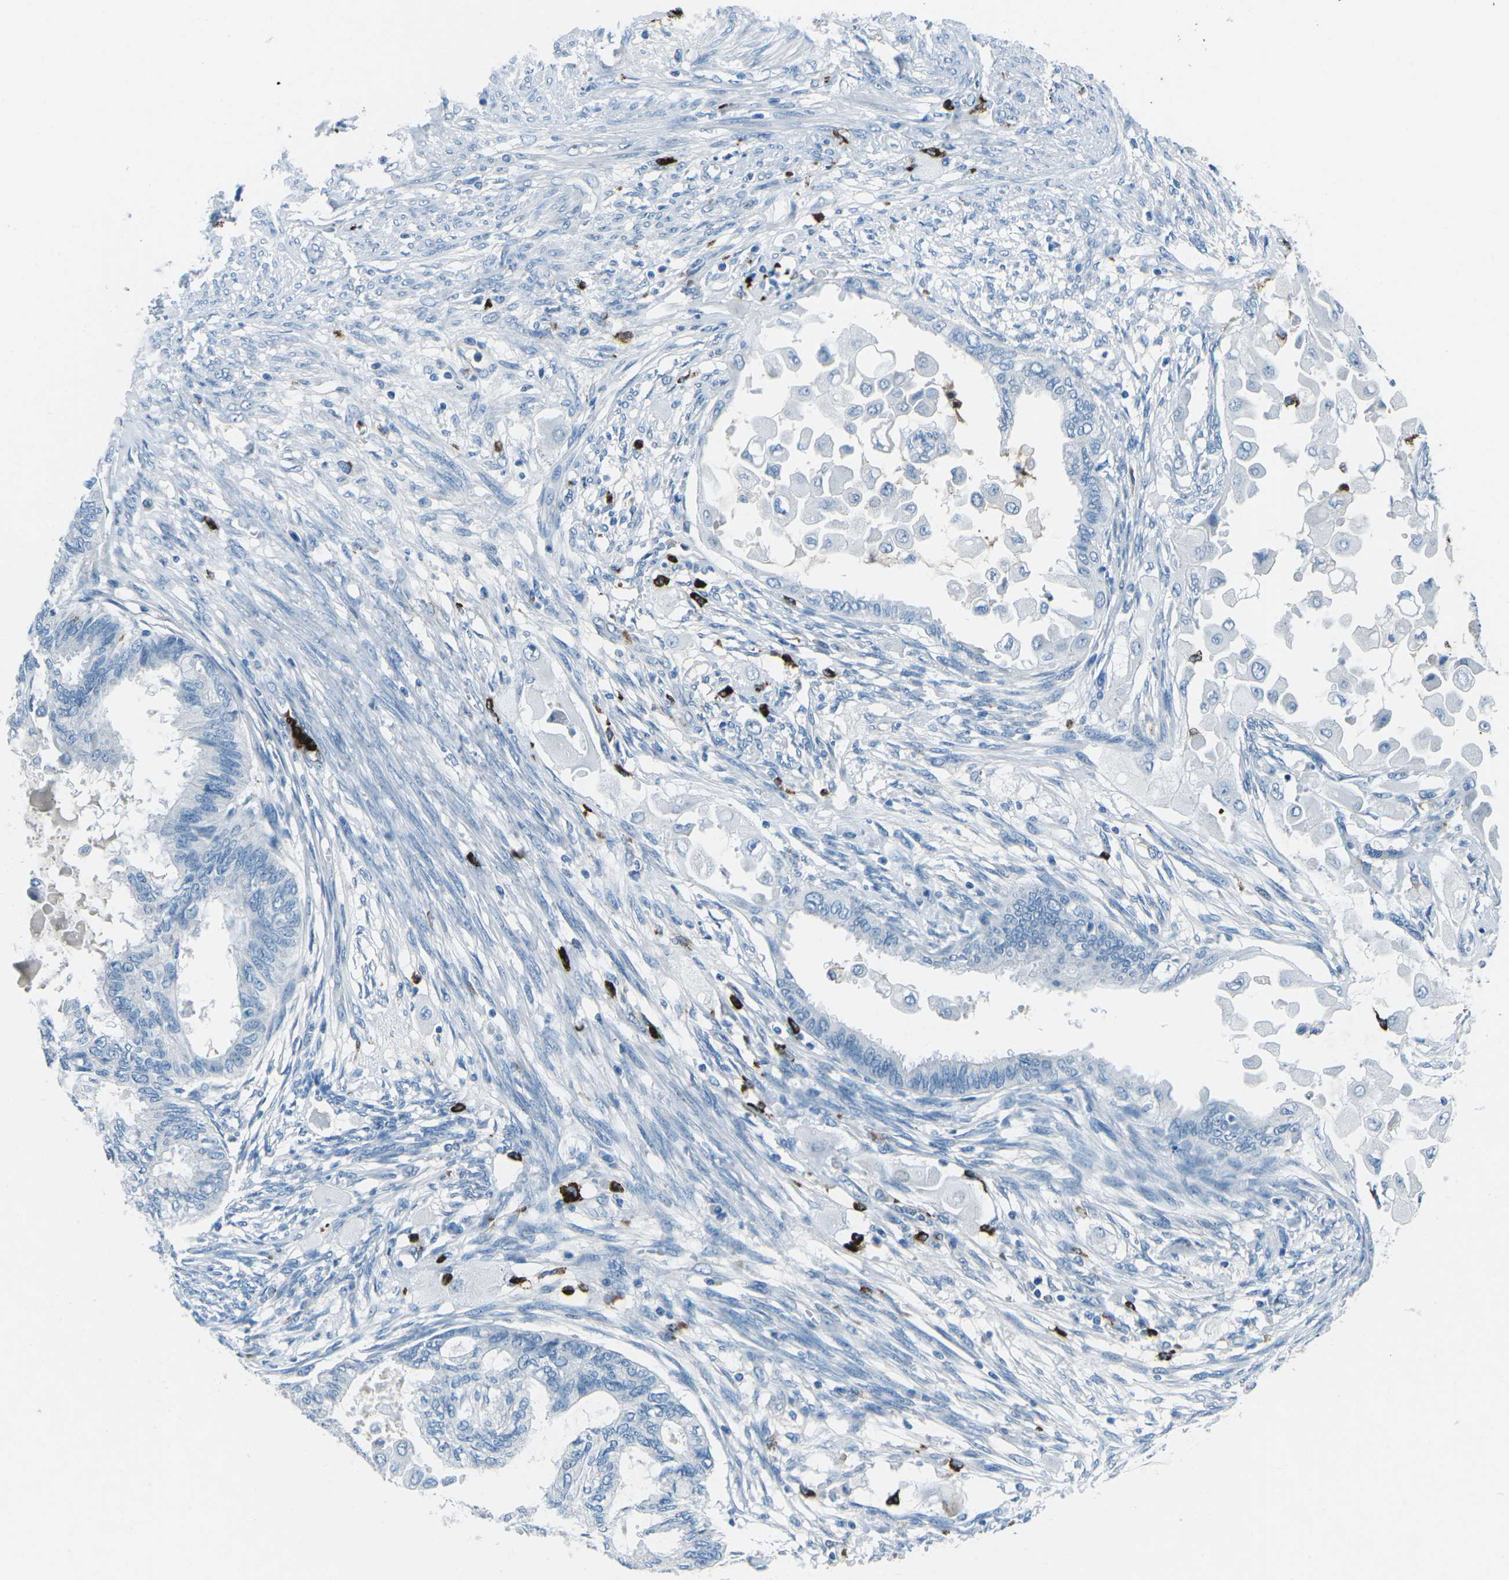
{"staining": {"intensity": "negative", "quantity": "none", "location": "none"}, "tissue": "cervical cancer", "cell_type": "Tumor cells", "image_type": "cancer", "snomed": [{"axis": "morphology", "description": "Normal tissue, NOS"}, {"axis": "morphology", "description": "Adenocarcinoma, NOS"}, {"axis": "topography", "description": "Cervix"}, {"axis": "topography", "description": "Endometrium"}], "caption": "Tumor cells are negative for protein expression in human cervical cancer (adenocarcinoma).", "gene": "FCN1", "patient": {"sex": "female", "age": 86}}